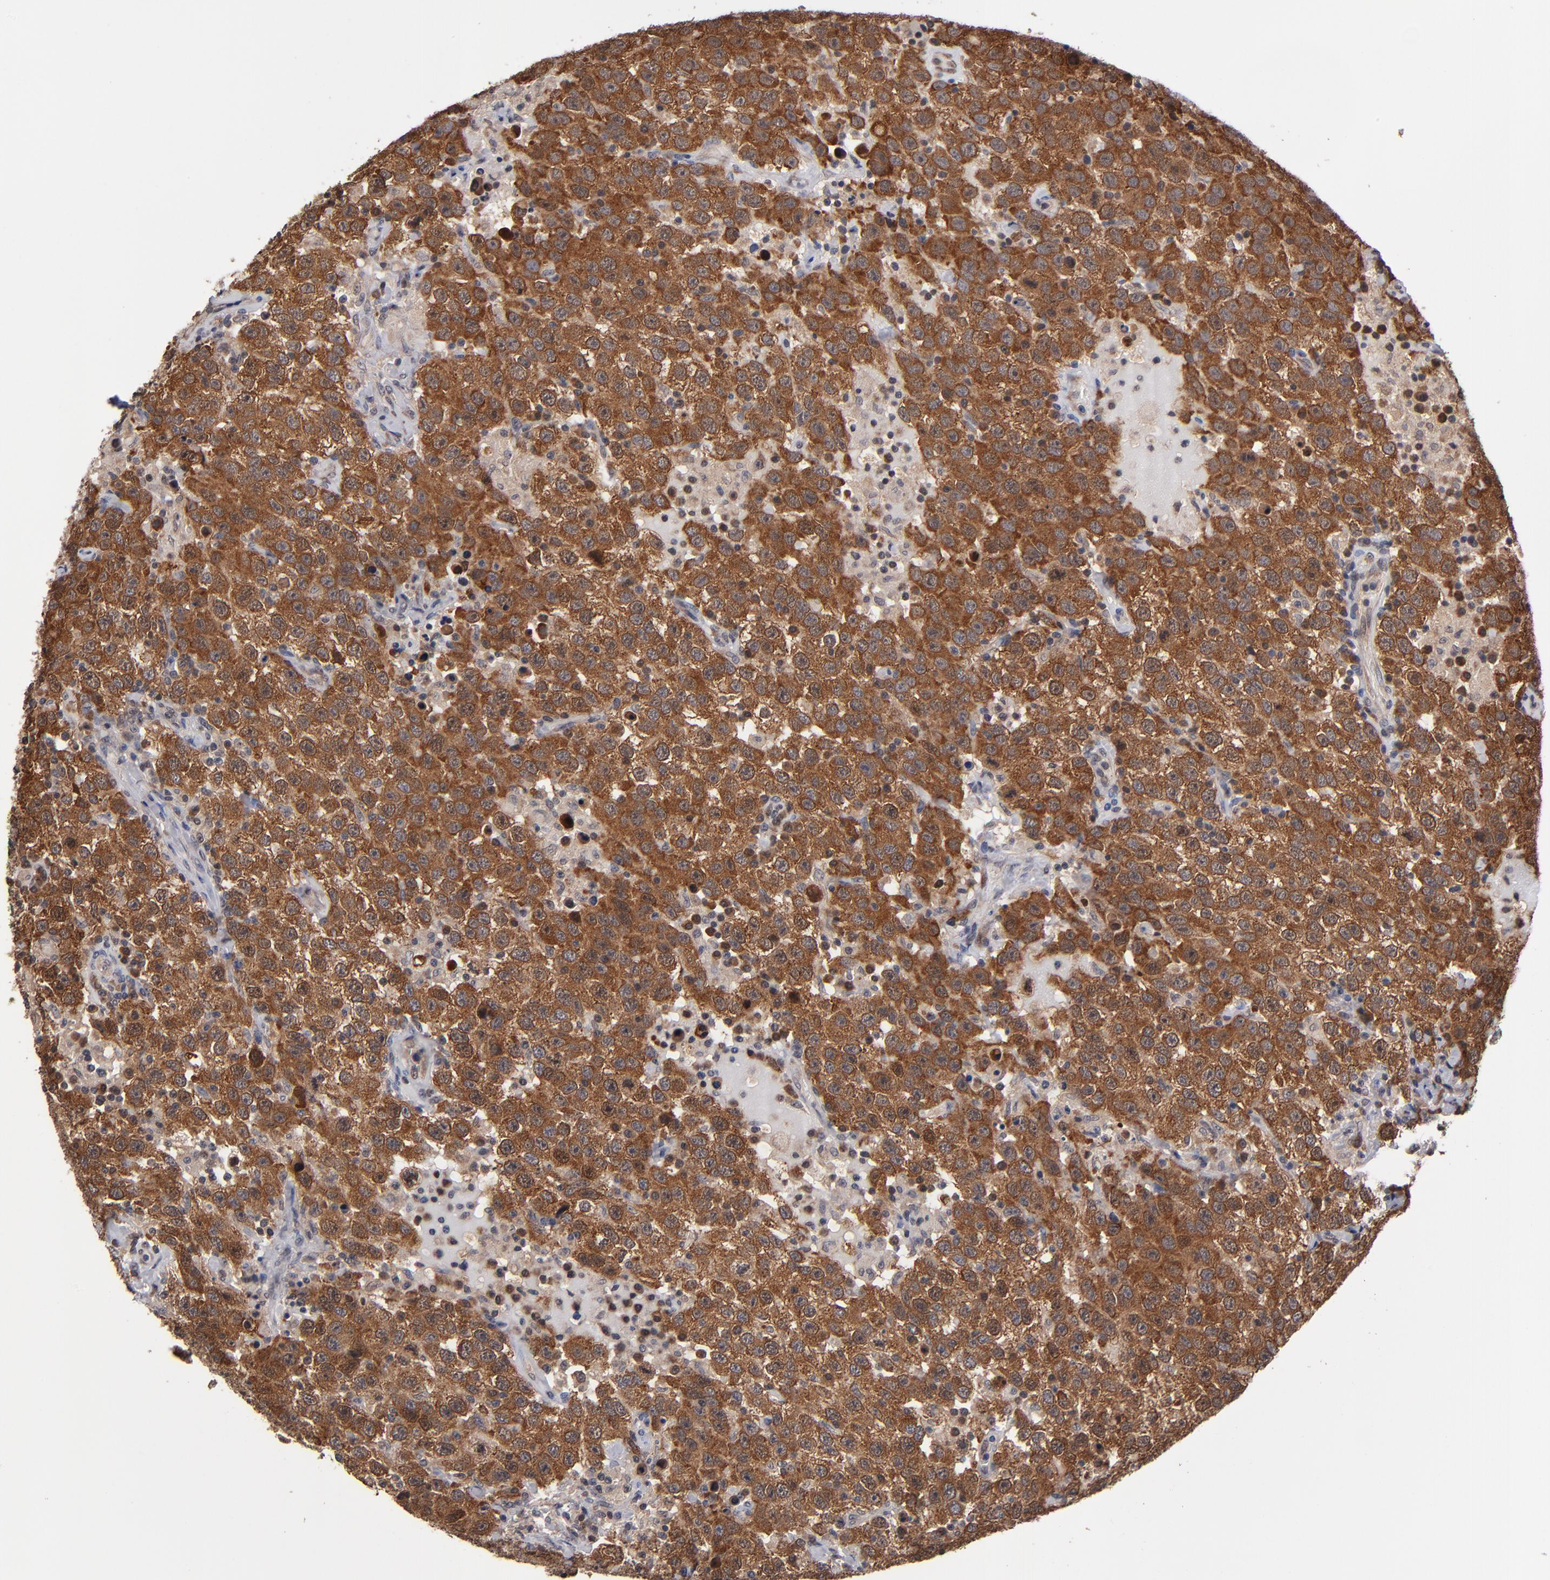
{"staining": {"intensity": "strong", "quantity": ">75%", "location": "cytoplasmic/membranous"}, "tissue": "testis cancer", "cell_type": "Tumor cells", "image_type": "cancer", "snomed": [{"axis": "morphology", "description": "Seminoma, NOS"}, {"axis": "topography", "description": "Testis"}], "caption": "Immunohistochemical staining of testis seminoma demonstrates high levels of strong cytoplasmic/membranous expression in about >75% of tumor cells.", "gene": "ALG13", "patient": {"sex": "male", "age": 41}}